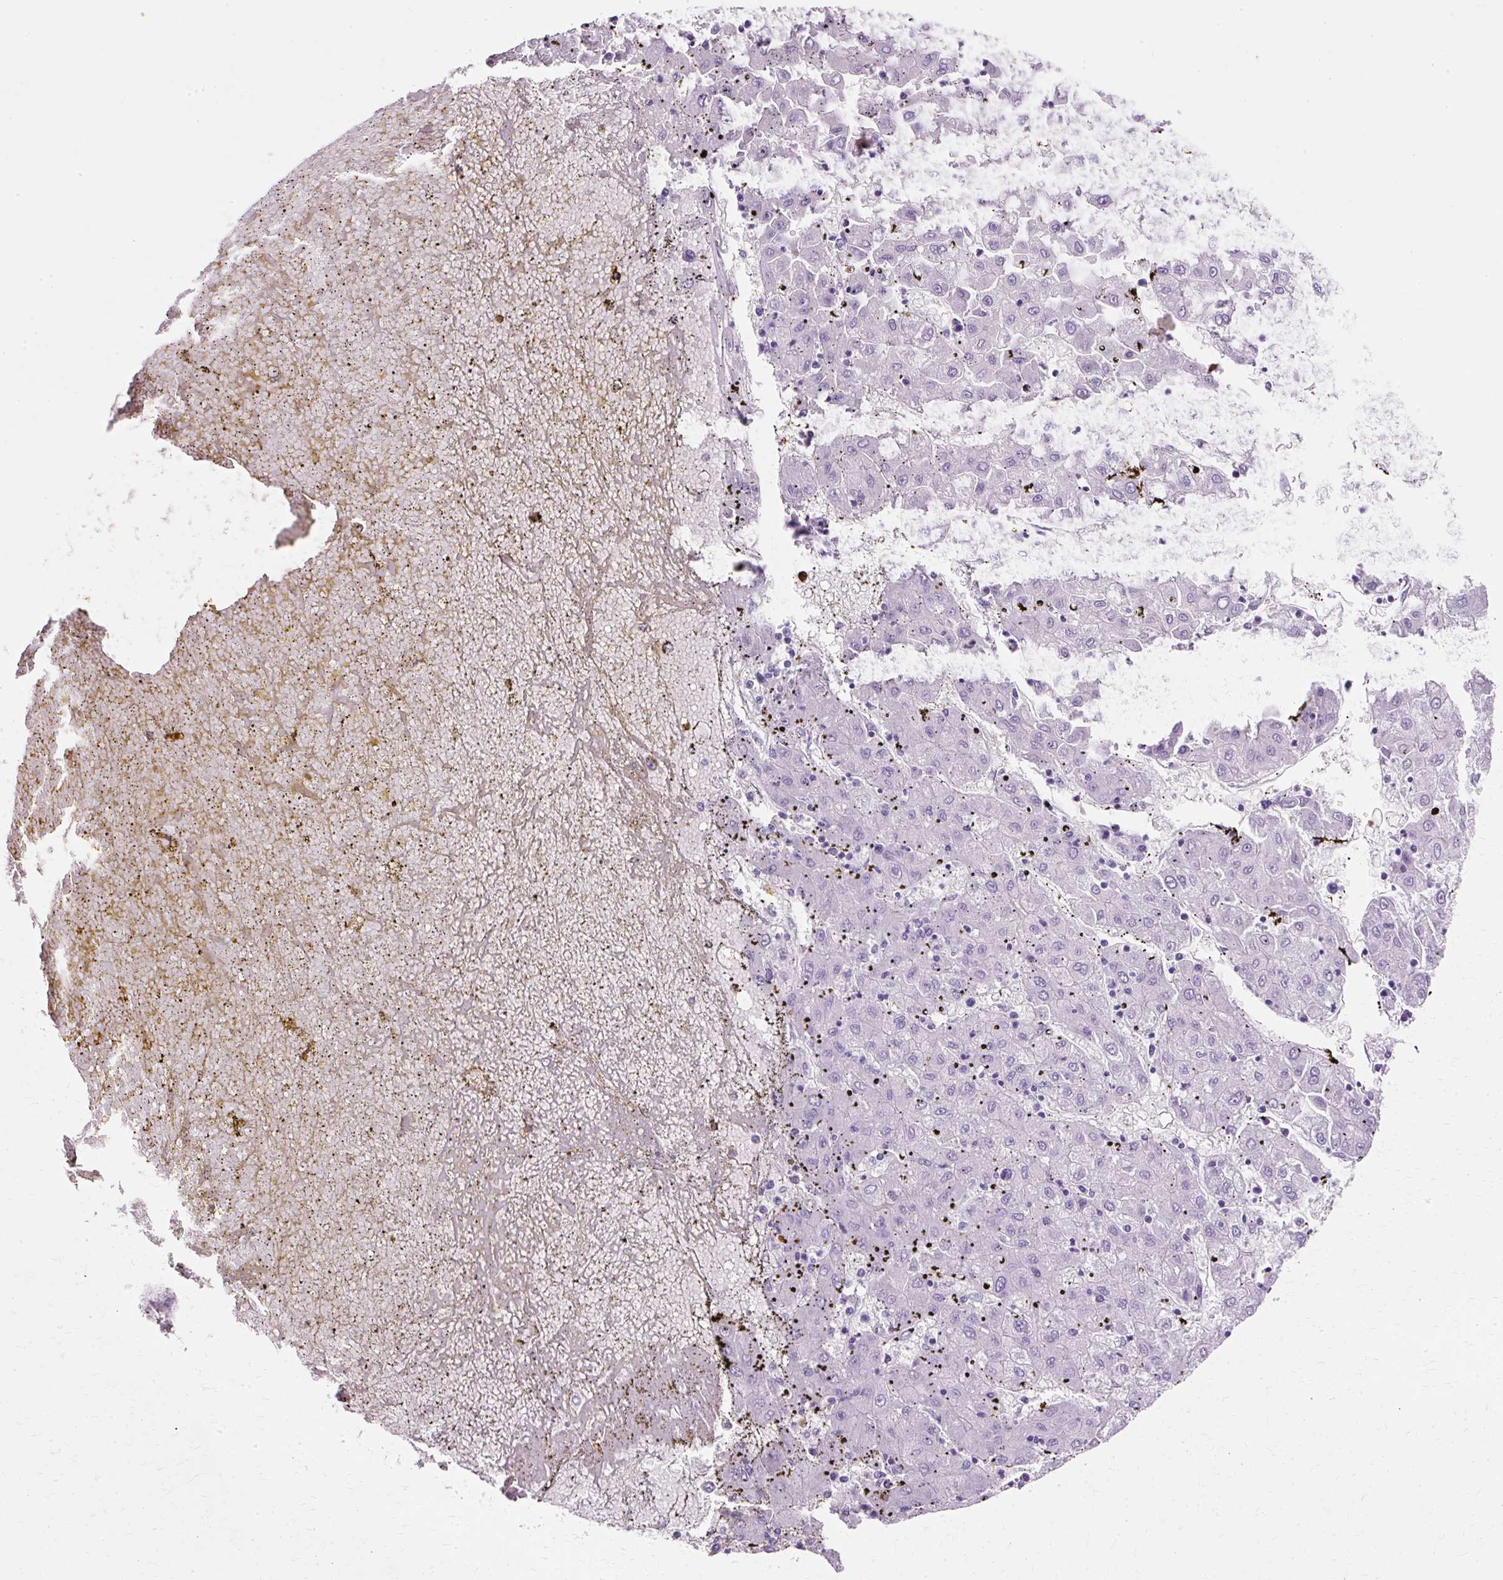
{"staining": {"intensity": "negative", "quantity": "none", "location": "none"}, "tissue": "liver cancer", "cell_type": "Tumor cells", "image_type": "cancer", "snomed": [{"axis": "morphology", "description": "Carcinoma, Hepatocellular, NOS"}, {"axis": "topography", "description": "Liver"}], "caption": "A micrograph of hepatocellular carcinoma (liver) stained for a protein displays no brown staining in tumor cells. The staining is performed using DAB (3,3'-diaminobenzidine) brown chromogen with nuclei counter-stained in using hematoxylin.", "gene": "DEFA1", "patient": {"sex": "male", "age": 72}}